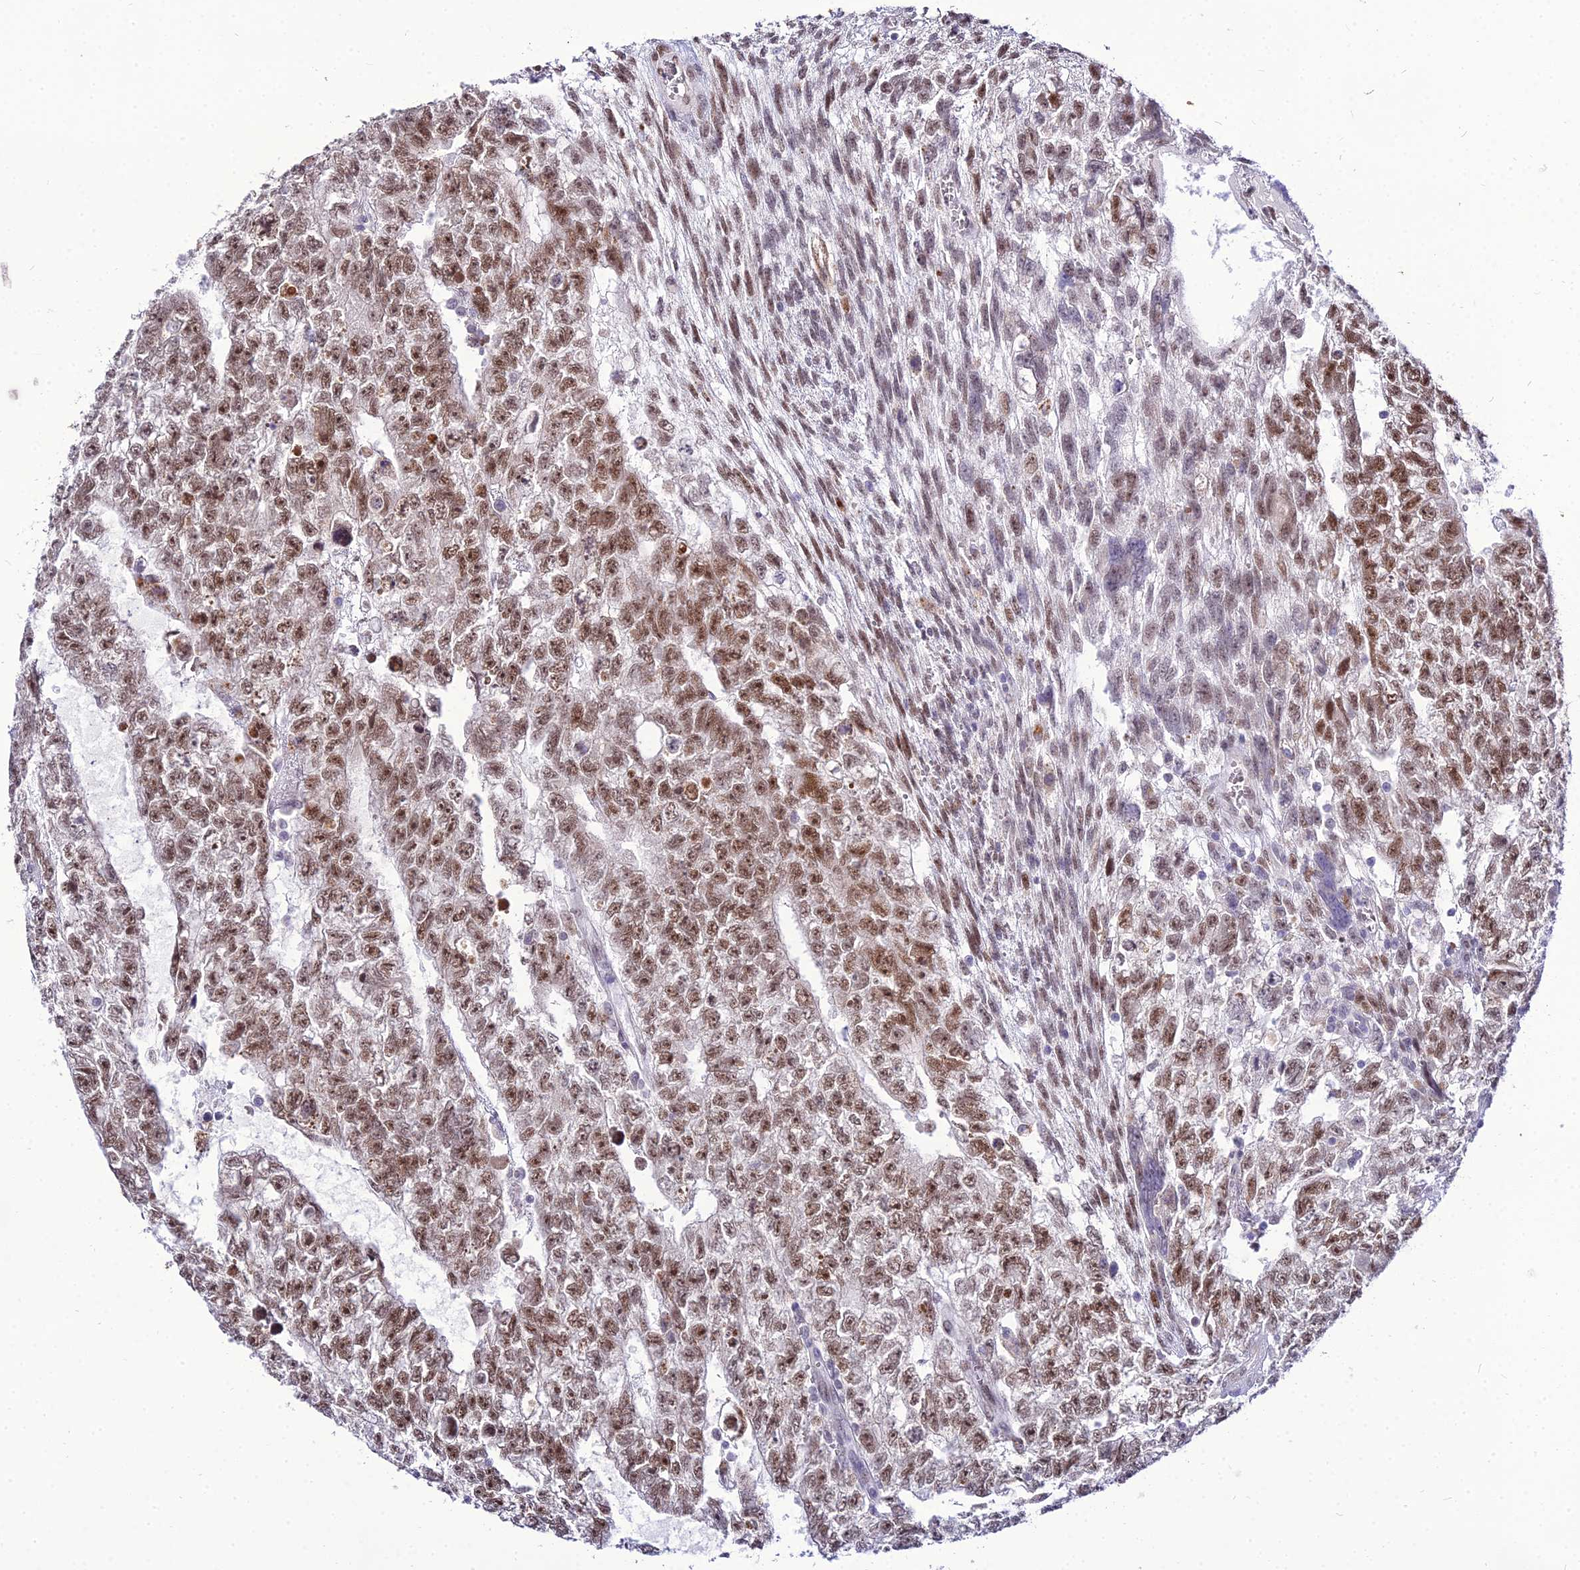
{"staining": {"intensity": "moderate", "quantity": ">75%", "location": "nuclear"}, "tissue": "testis cancer", "cell_type": "Tumor cells", "image_type": "cancer", "snomed": [{"axis": "morphology", "description": "Carcinoma, Embryonal, NOS"}, {"axis": "topography", "description": "Testis"}], "caption": "Immunohistochemistry (IHC) image of neoplastic tissue: human testis cancer stained using immunohistochemistry demonstrates medium levels of moderate protein expression localized specifically in the nuclear of tumor cells, appearing as a nuclear brown color.", "gene": "C6orf163", "patient": {"sex": "male", "age": 26}}